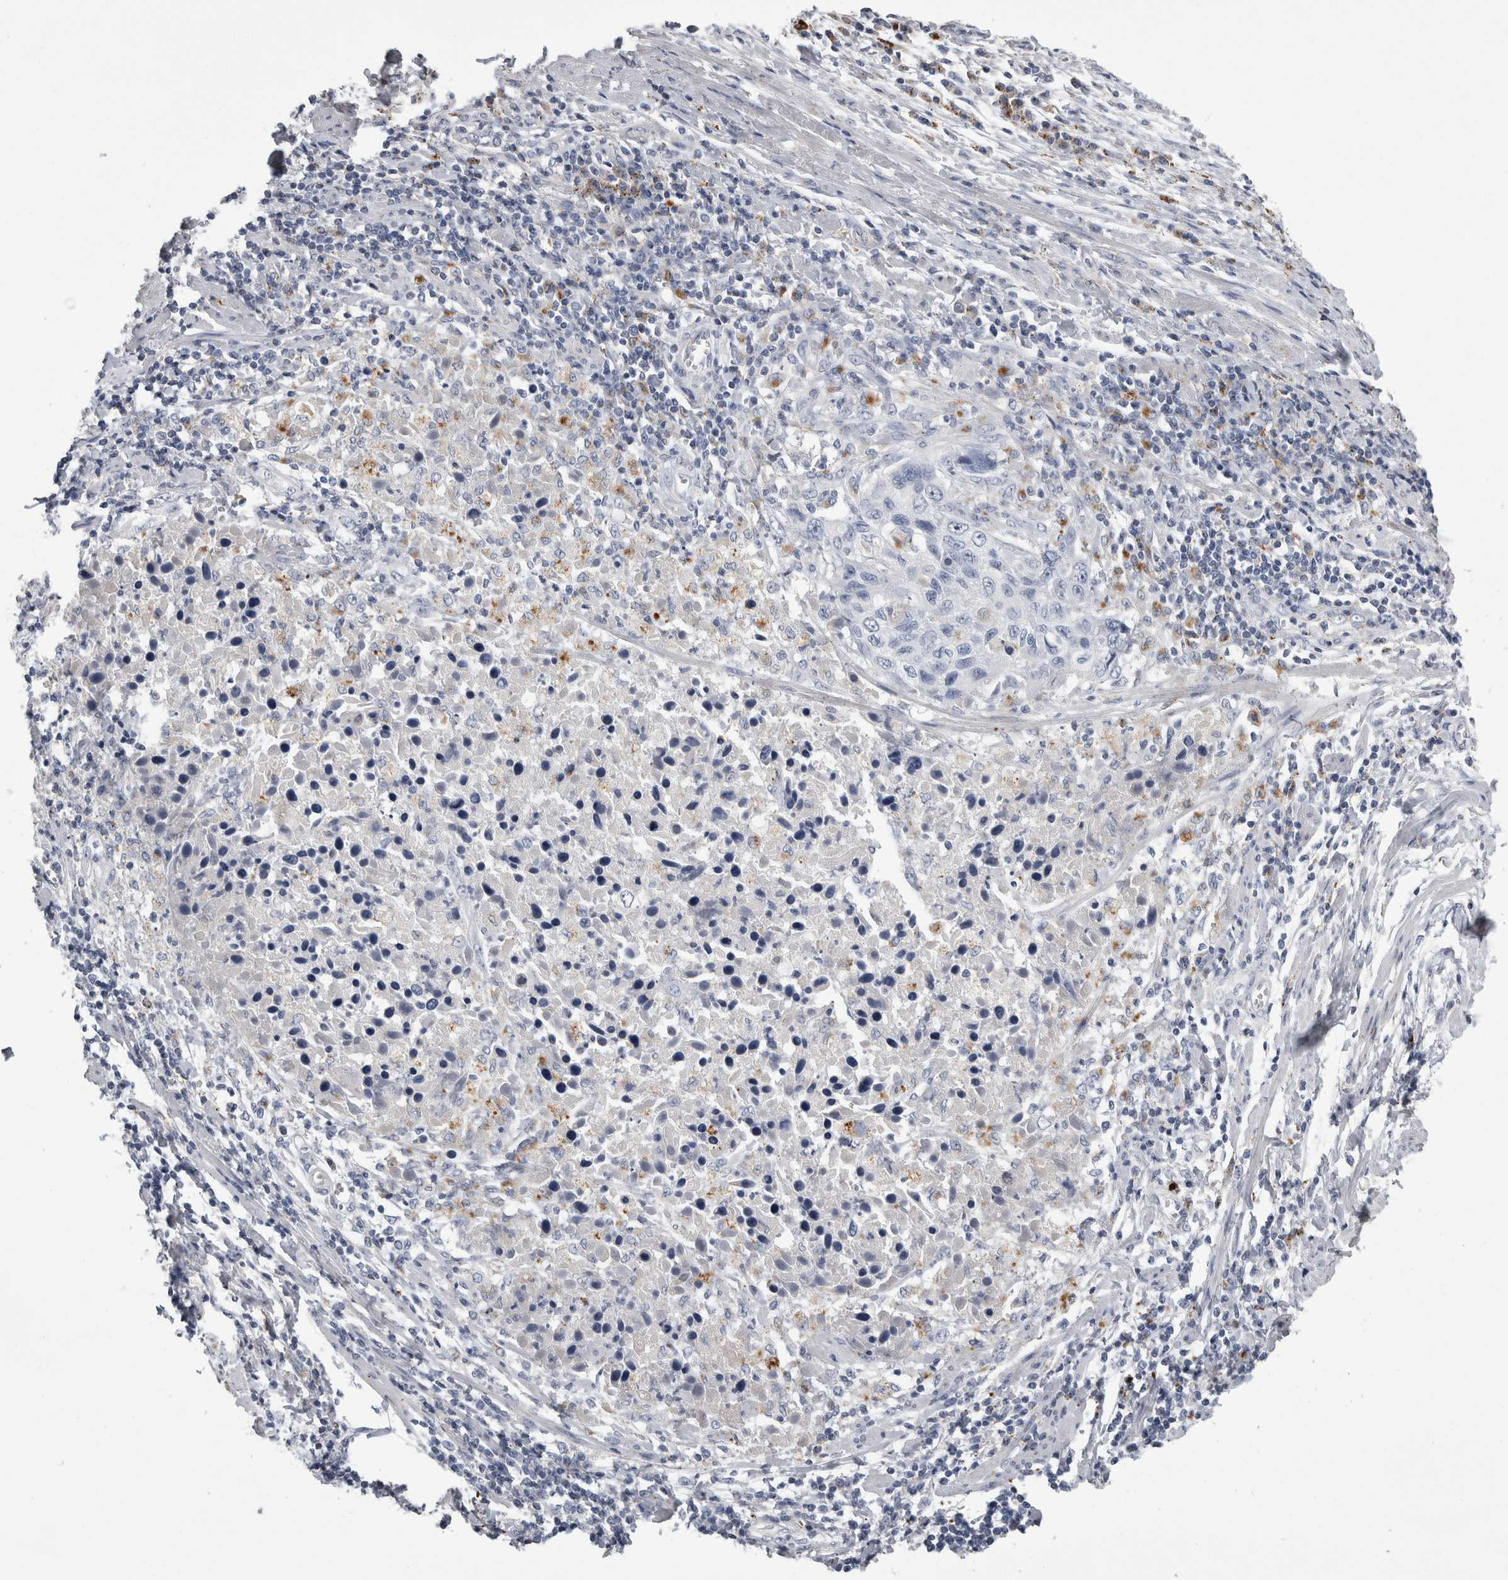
{"staining": {"intensity": "negative", "quantity": "none", "location": "none"}, "tissue": "cervical cancer", "cell_type": "Tumor cells", "image_type": "cancer", "snomed": [{"axis": "morphology", "description": "Squamous cell carcinoma, NOS"}, {"axis": "topography", "description": "Cervix"}], "caption": "The photomicrograph reveals no significant staining in tumor cells of cervical cancer.", "gene": "DPP7", "patient": {"sex": "female", "age": 53}}